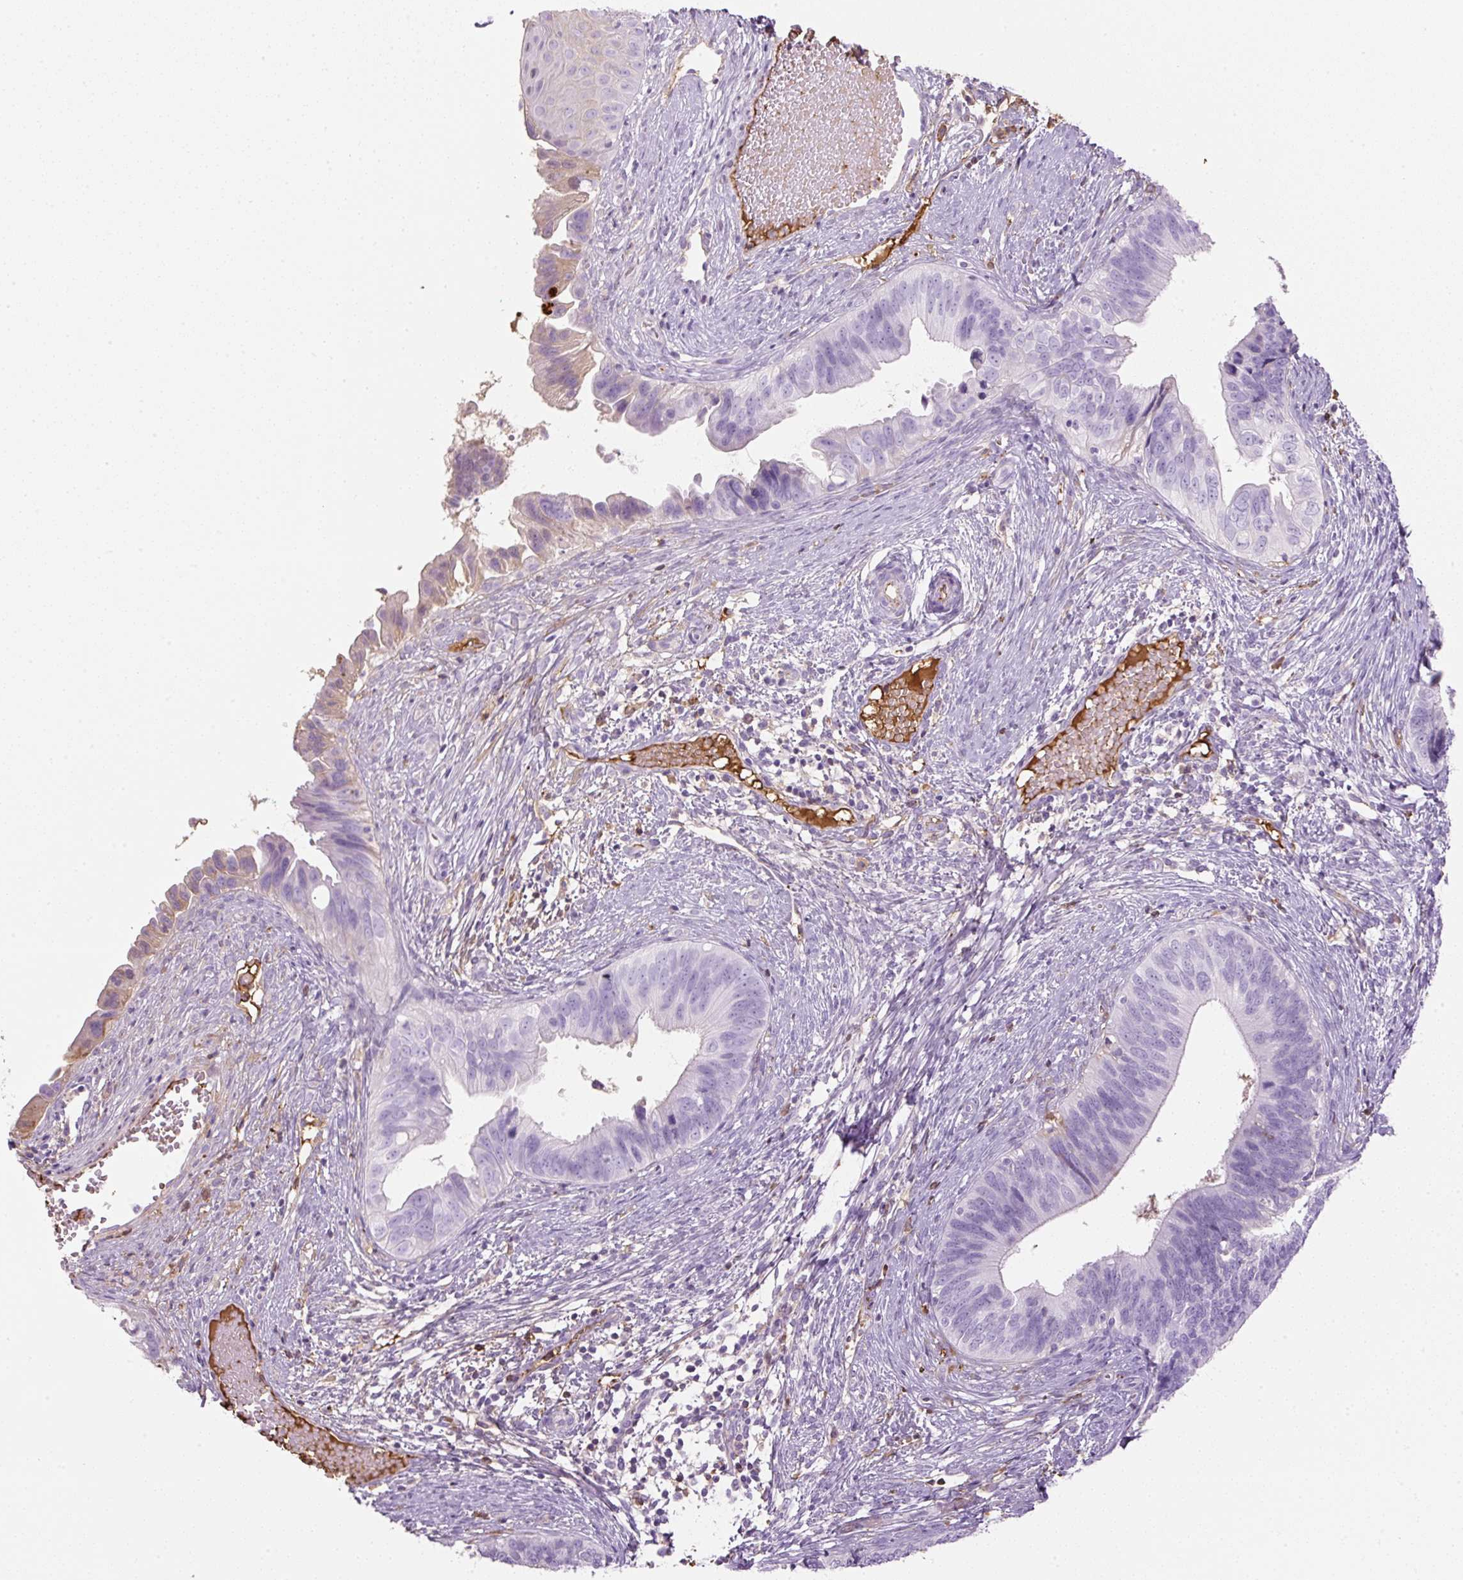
{"staining": {"intensity": "negative", "quantity": "none", "location": "none"}, "tissue": "cervical cancer", "cell_type": "Tumor cells", "image_type": "cancer", "snomed": [{"axis": "morphology", "description": "Adenocarcinoma, NOS"}, {"axis": "topography", "description": "Cervix"}], "caption": "Cervical cancer was stained to show a protein in brown. There is no significant positivity in tumor cells.", "gene": "APOA1", "patient": {"sex": "female", "age": 42}}